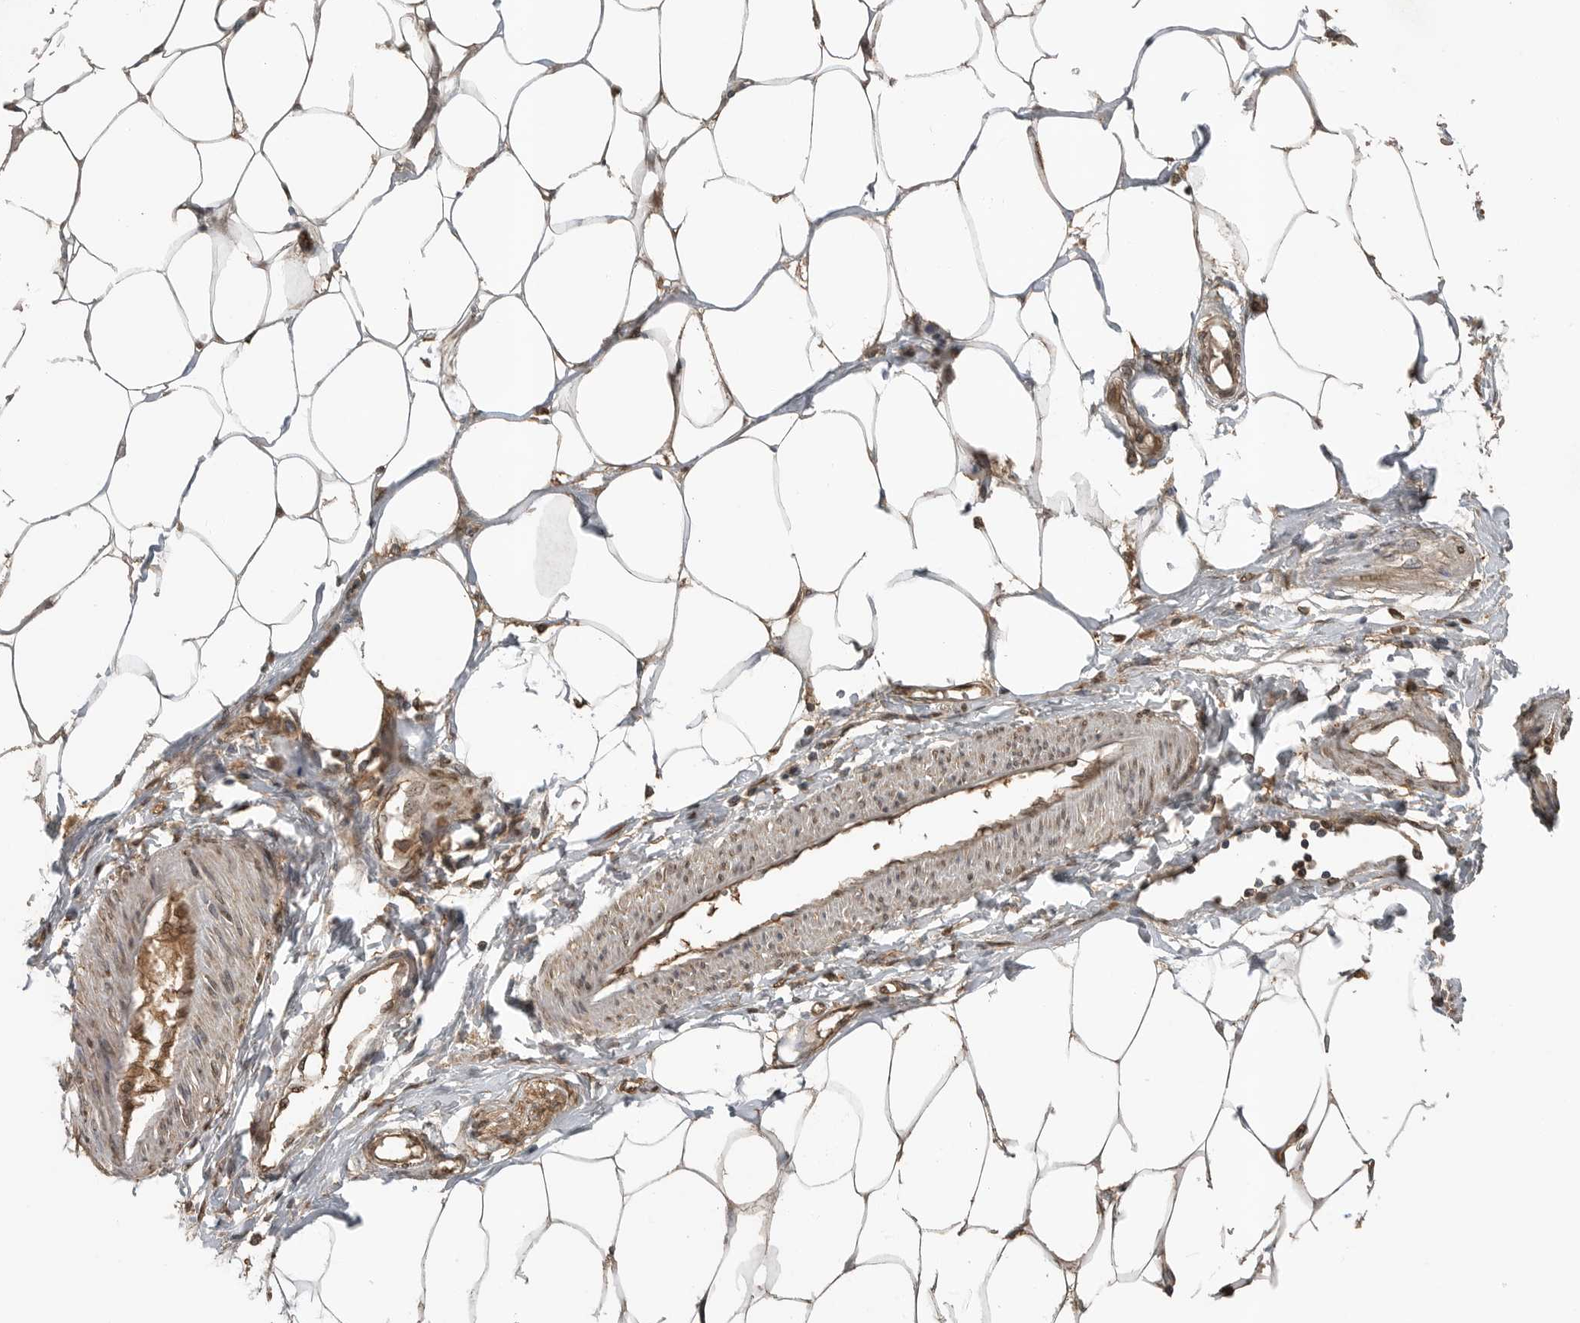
{"staining": {"intensity": "negative", "quantity": "none", "location": "none"}, "tissue": "adipose tissue", "cell_type": "Adipocytes", "image_type": "normal", "snomed": [{"axis": "morphology", "description": "Normal tissue, NOS"}, {"axis": "morphology", "description": "Adenocarcinoma, NOS"}, {"axis": "topography", "description": "Colon"}, {"axis": "topography", "description": "Peripheral nerve tissue"}], "caption": "Adipocytes show no significant expression in normal adipose tissue. (DAB immunohistochemistry (IHC), high magnification).", "gene": "BLZF1", "patient": {"sex": "male", "age": 14}}